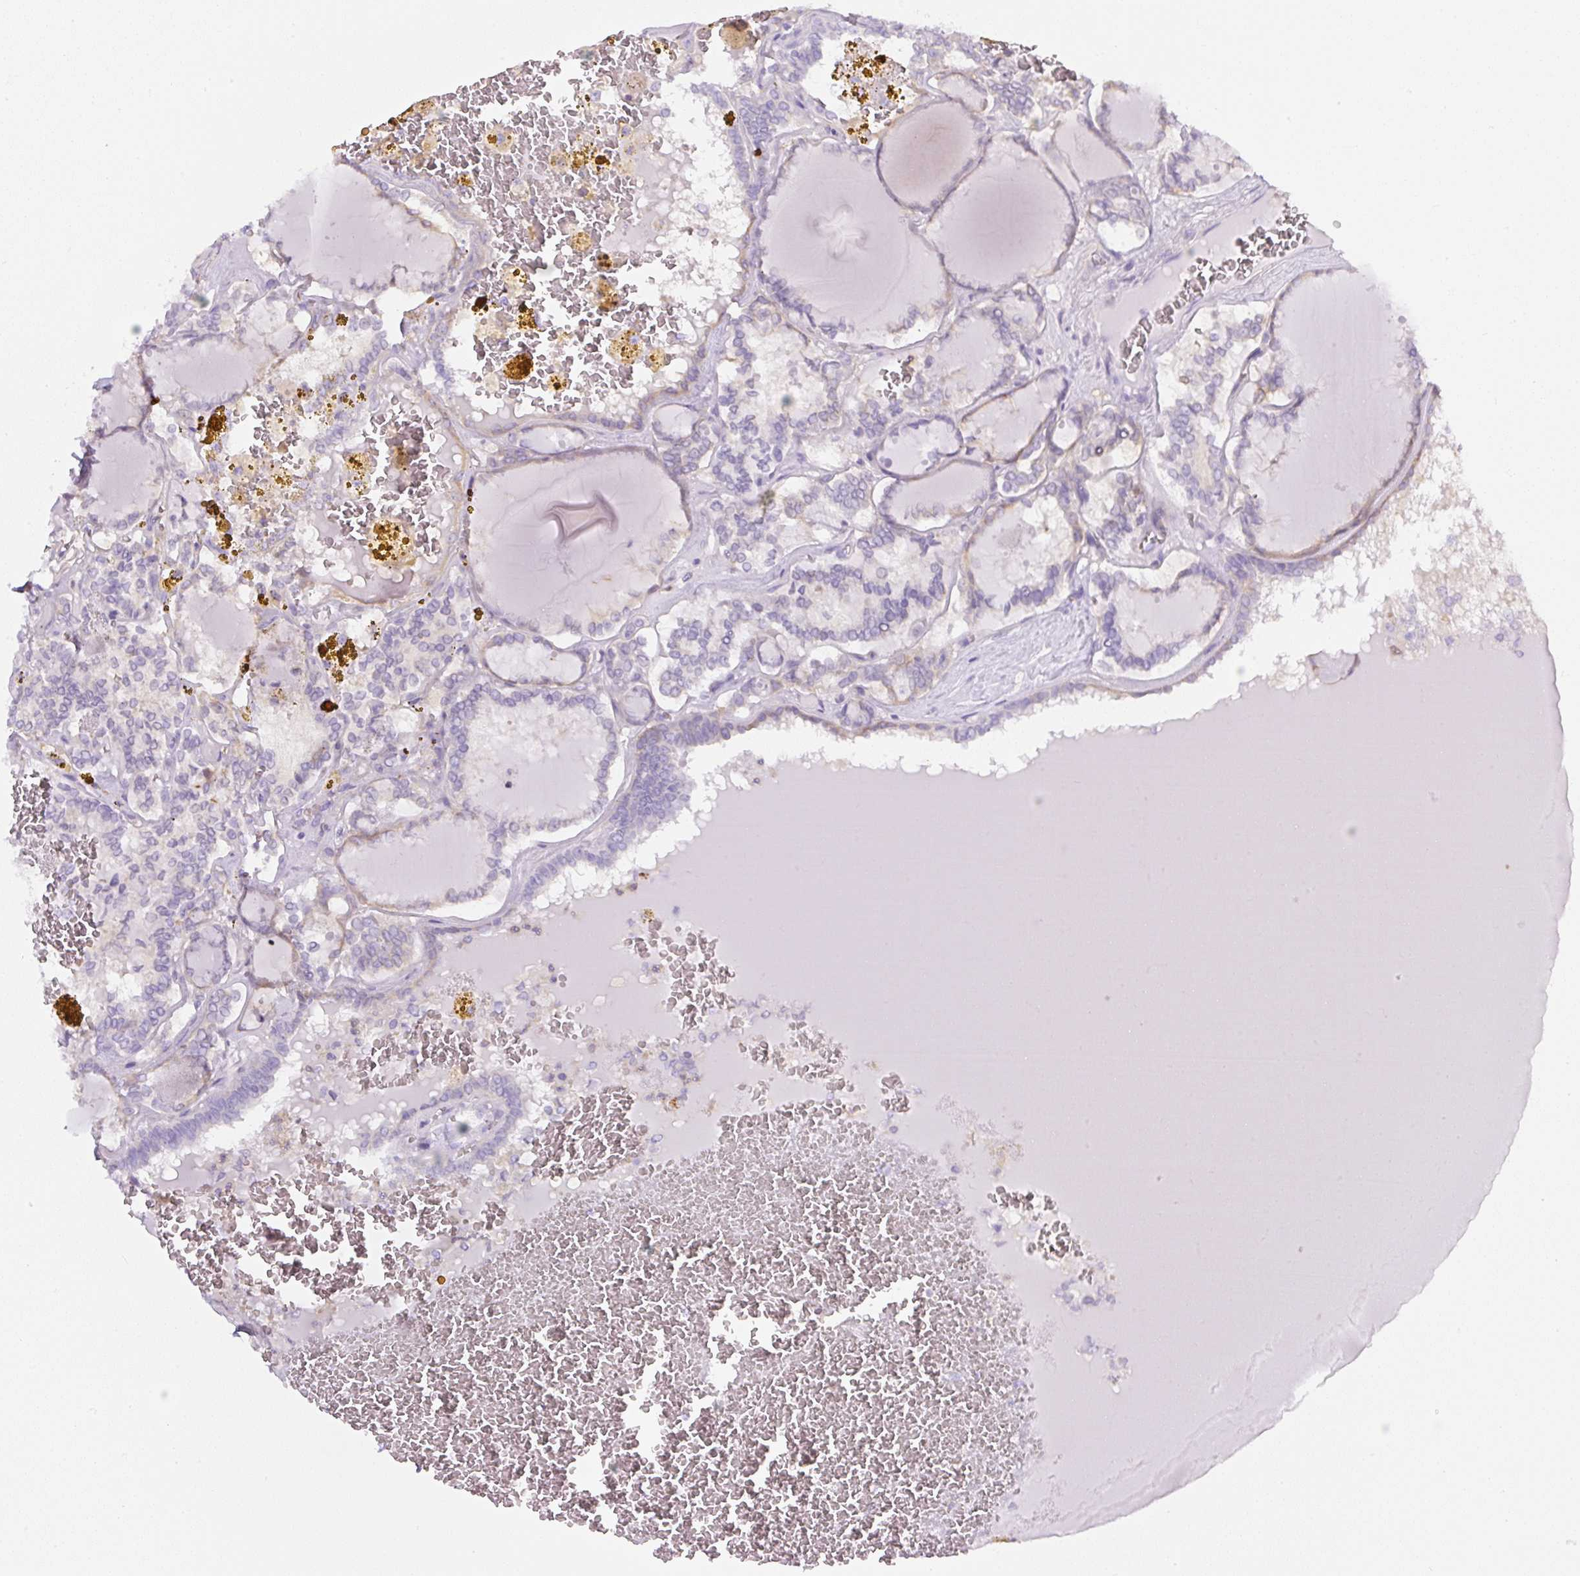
{"staining": {"intensity": "negative", "quantity": "none", "location": "none"}, "tissue": "thyroid cancer", "cell_type": "Tumor cells", "image_type": "cancer", "snomed": [{"axis": "morphology", "description": "Papillary adenocarcinoma, NOS"}, {"axis": "topography", "description": "Thyroid gland"}], "caption": "IHC micrograph of neoplastic tissue: thyroid papillary adenocarcinoma stained with DAB demonstrates no significant protein positivity in tumor cells.", "gene": "PIP5KL1", "patient": {"sex": "female", "age": 72}}